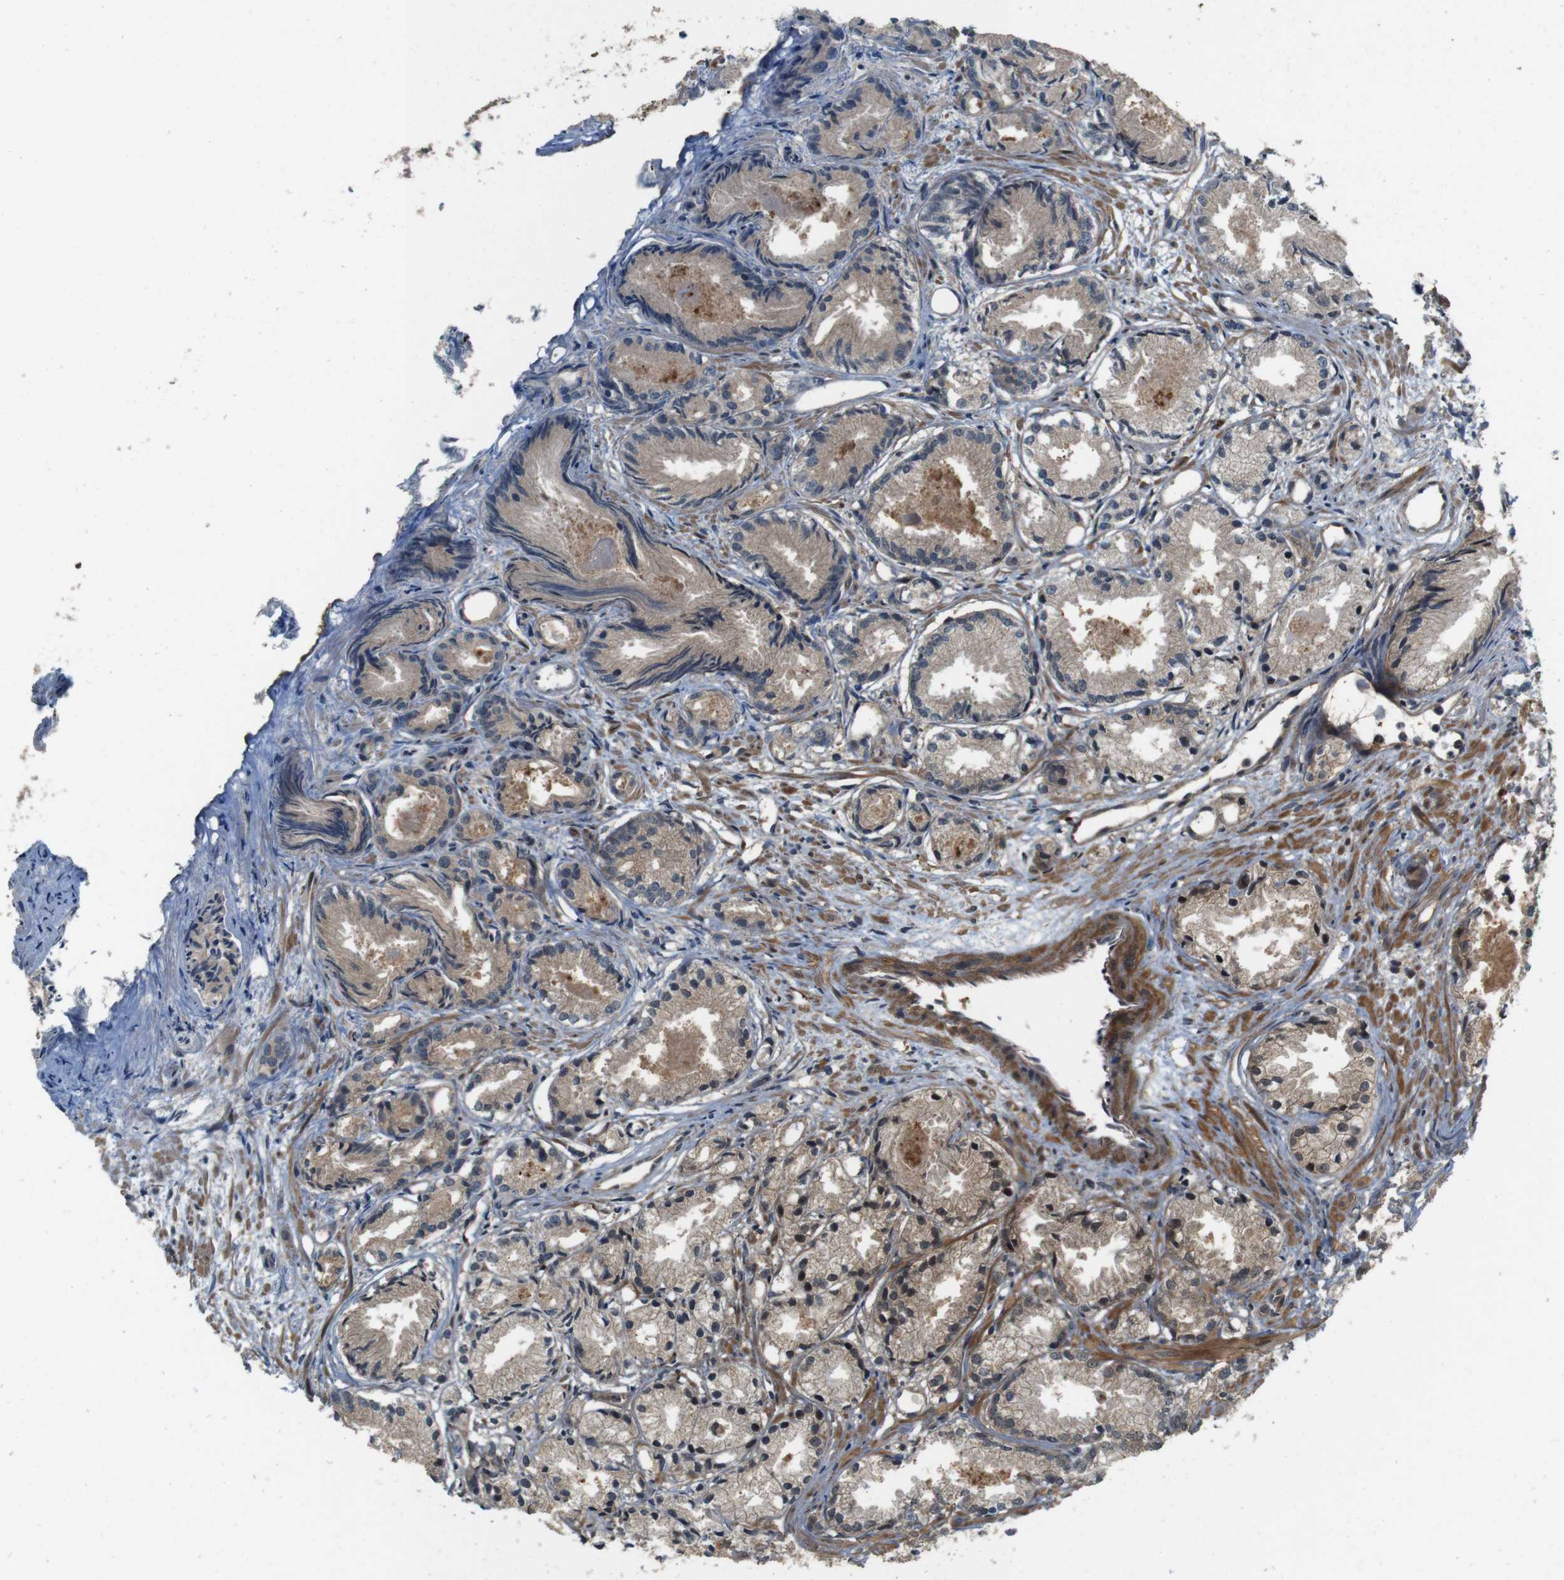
{"staining": {"intensity": "weak", "quantity": "25%-75%", "location": "cytoplasmic/membranous"}, "tissue": "prostate cancer", "cell_type": "Tumor cells", "image_type": "cancer", "snomed": [{"axis": "morphology", "description": "Adenocarcinoma, Low grade"}, {"axis": "topography", "description": "Prostate"}], "caption": "The immunohistochemical stain labels weak cytoplasmic/membranous staining in tumor cells of prostate cancer tissue.", "gene": "CDC34", "patient": {"sex": "male", "age": 72}}